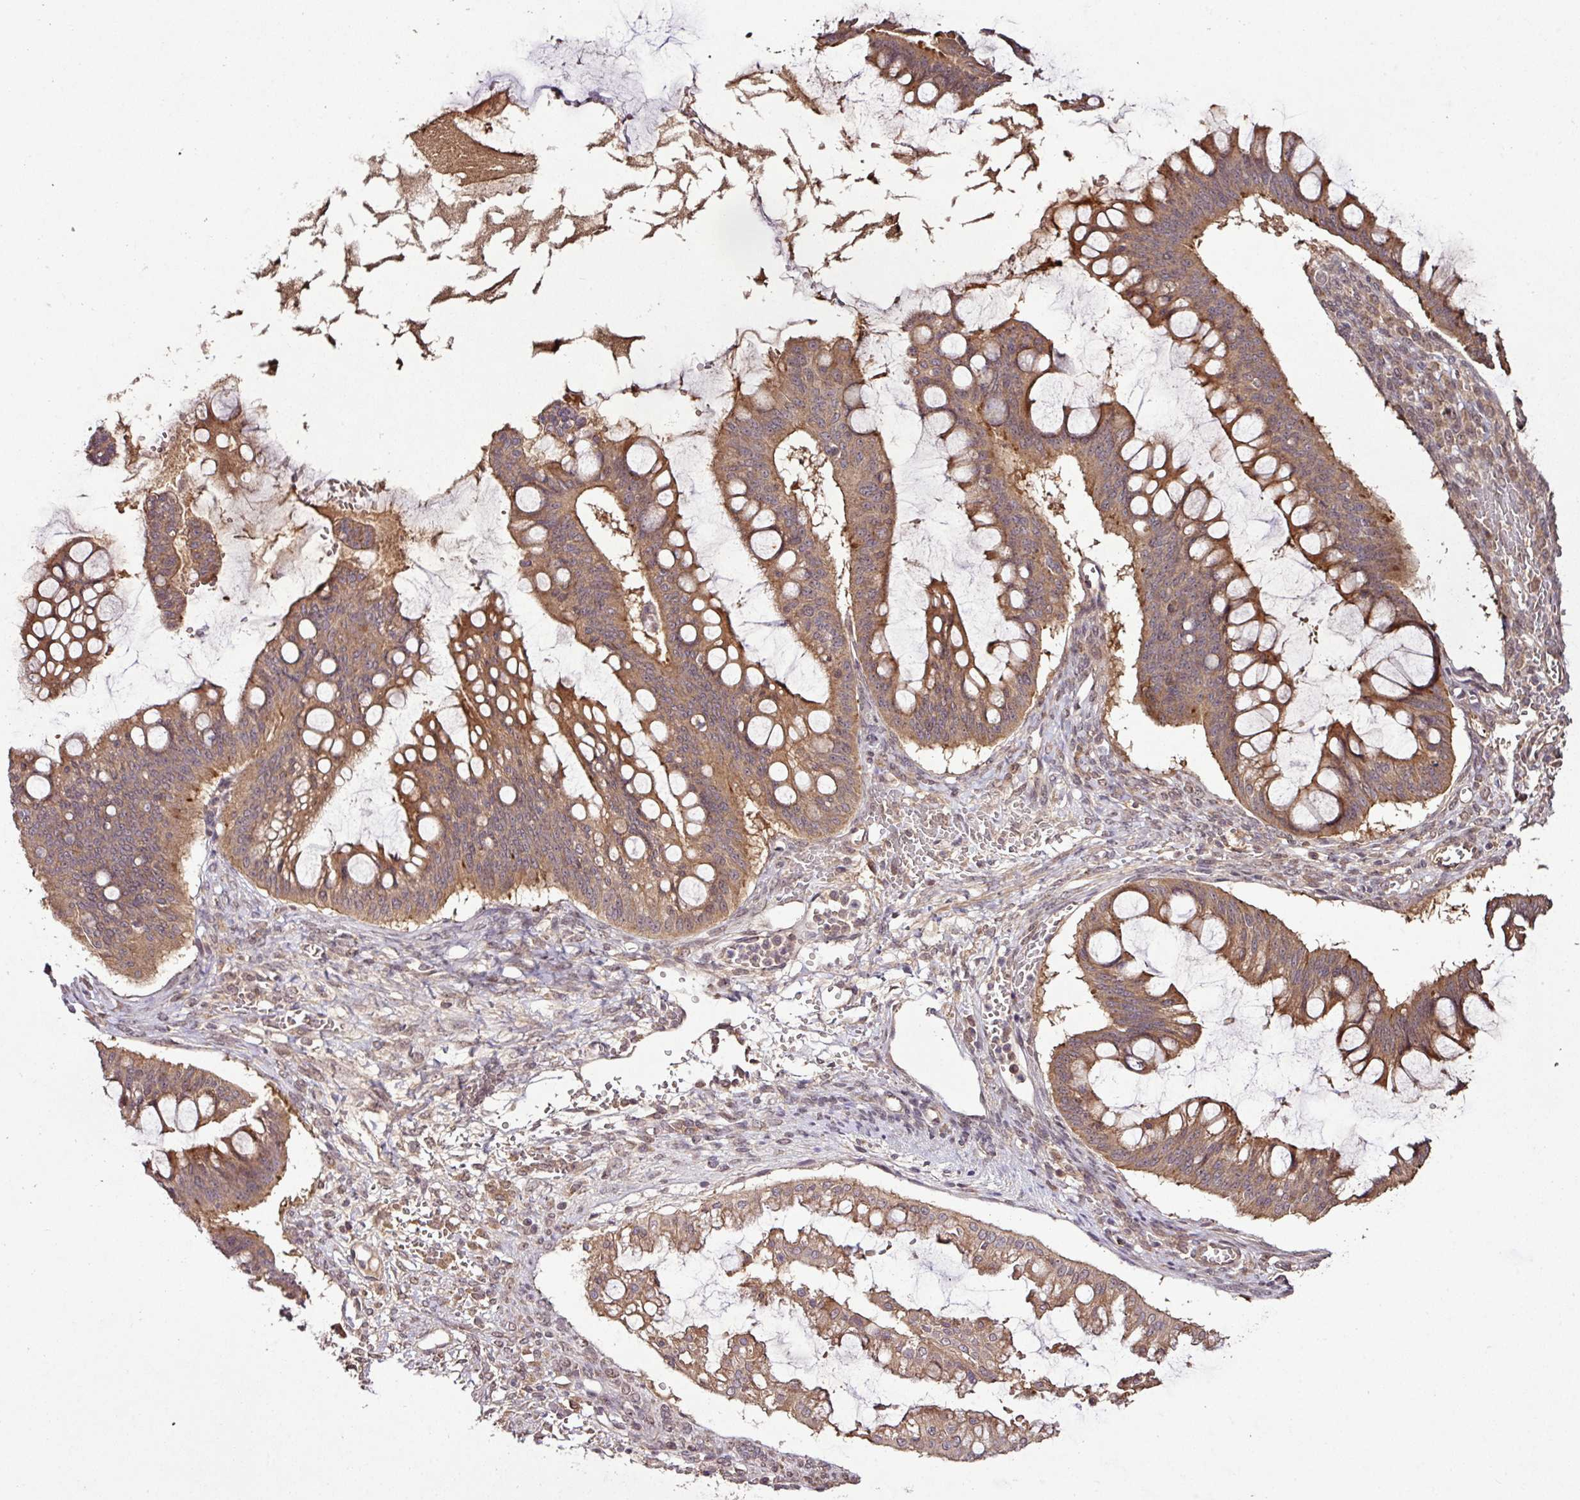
{"staining": {"intensity": "moderate", "quantity": ">75%", "location": "cytoplasmic/membranous"}, "tissue": "ovarian cancer", "cell_type": "Tumor cells", "image_type": "cancer", "snomed": [{"axis": "morphology", "description": "Cystadenocarcinoma, mucinous, NOS"}, {"axis": "topography", "description": "Ovary"}], "caption": "A high-resolution image shows IHC staining of ovarian cancer, which exhibits moderate cytoplasmic/membranous positivity in approximately >75% of tumor cells. (DAB IHC with brightfield microscopy, high magnification).", "gene": "FAIM", "patient": {"sex": "female", "age": 73}}